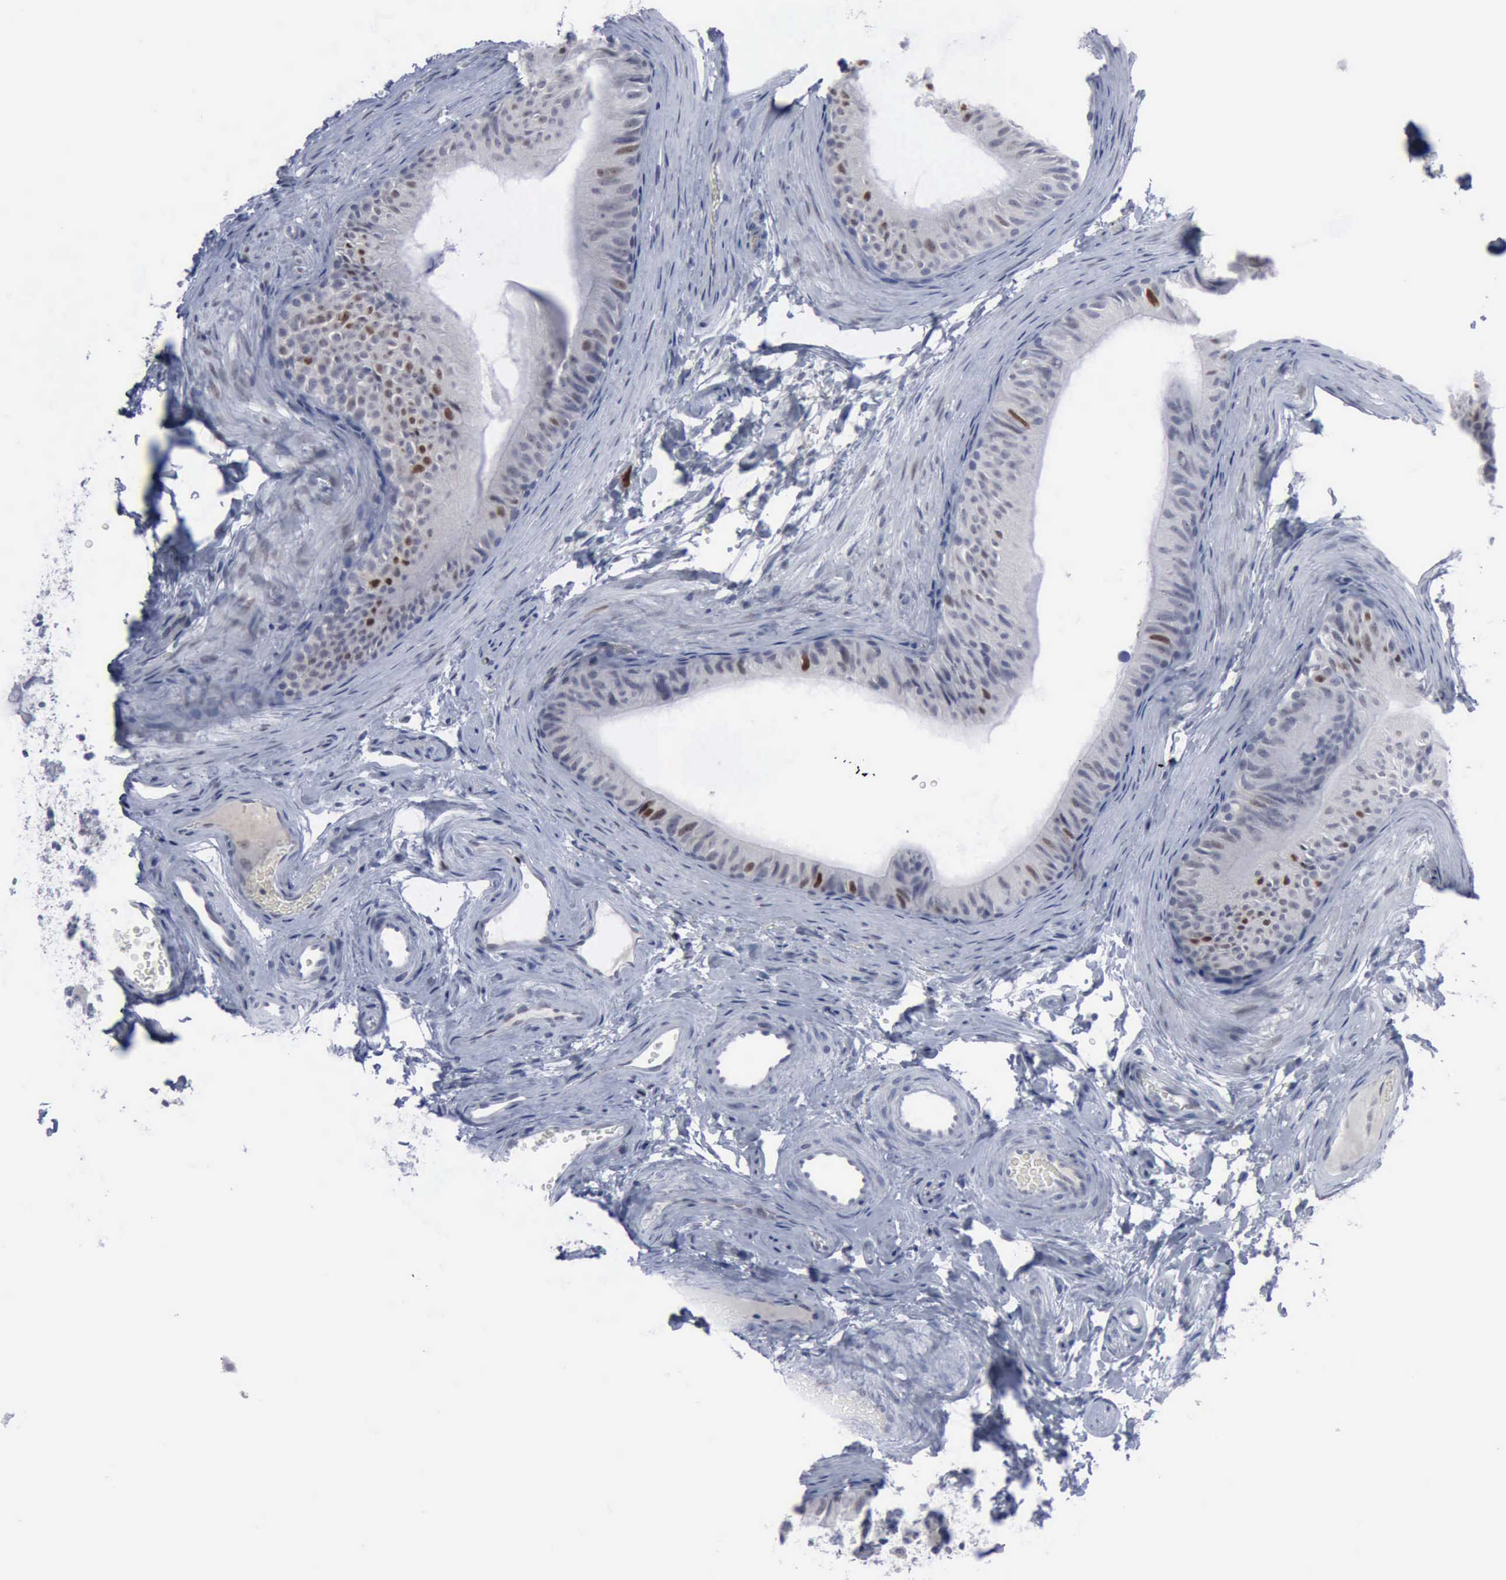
{"staining": {"intensity": "moderate", "quantity": "<25%", "location": "nuclear"}, "tissue": "epididymis", "cell_type": "Glandular cells", "image_type": "normal", "snomed": [{"axis": "morphology", "description": "Normal tissue, NOS"}, {"axis": "topography", "description": "Testis"}, {"axis": "topography", "description": "Epididymis"}], "caption": "Immunohistochemistry of unremarkable human epididymis exhibits low levels of moderate nuclear positivity in about <25% of glandular cells.", "gene": "MCM5", "patient": {"sex": "male", "age": 36}}